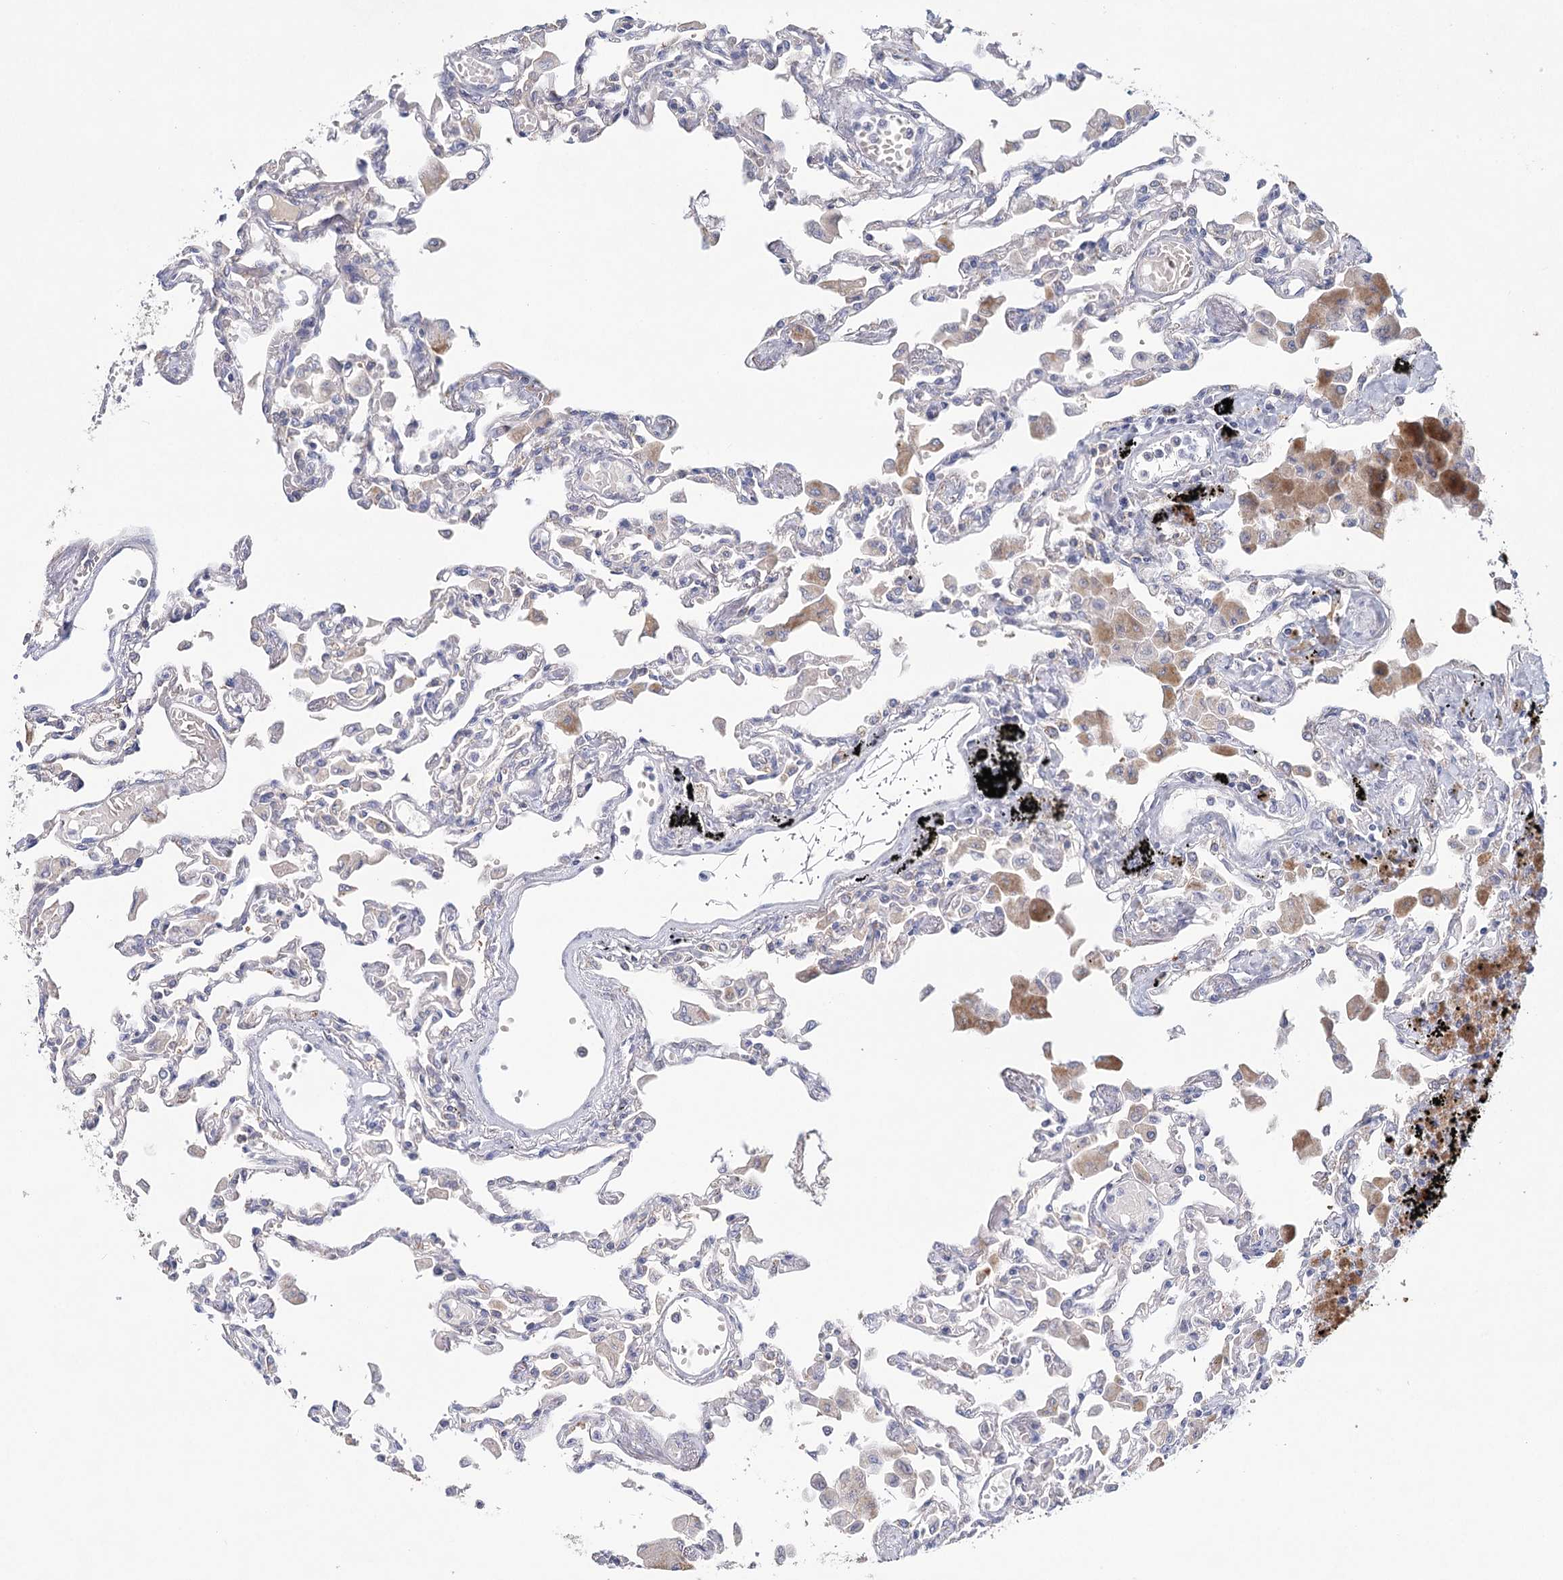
{"staining": {"intensity": "weak", "quantity": "<25%", "location": "cytoplasmic/membranous"}, "tissue": "lung", "cell_type": "Alveolar cells", "image_type": "normal", "snomed": [{"axis": "morphology", "description": "Normal tissue, NOS"}, {"axis": "topography", "description": "Bronchus"}, {"axis": "topography", "description": "Lung"}], "caption": "High magnification brightfield microscopy of benign lung stained with DAB (3,3'-diaminobenzidine) (brown) and counterstained with hematoxylin (blue): alveolar cells show no significant positivity.", "gene": "ARHGAP44", "patient": {"sex": "female", "age": 49}}